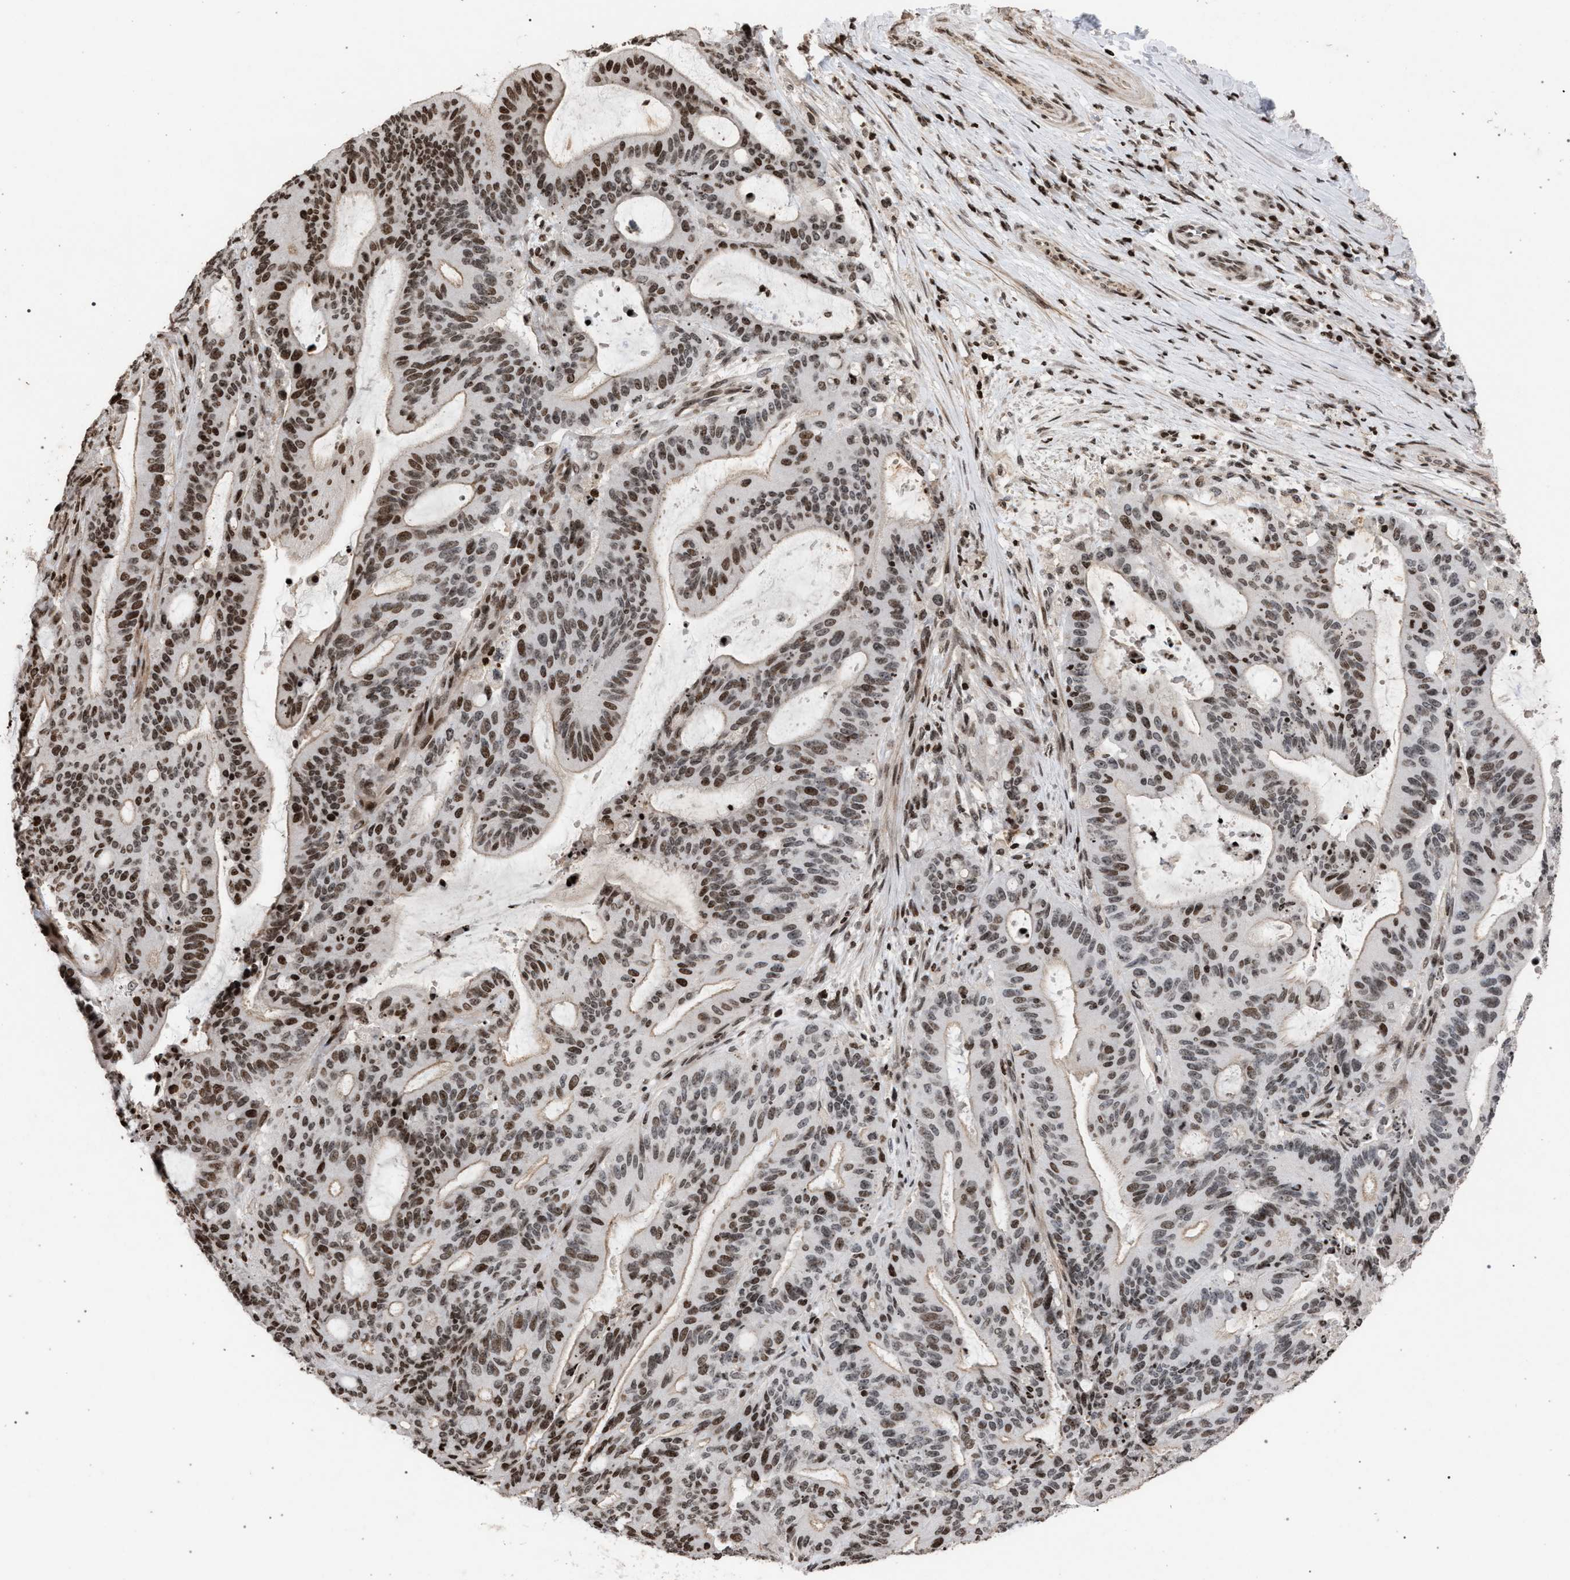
{"staining": {"intensity": "moderate", "quantity": ">75%", "location": "nuclear"}, "tissue": "liver cancer", "cell_type": "Tumor cells", "image_type": "cancer", "snomed": [{"axis": "morphology", "description": "Normal tissue, NOS"}, {"axis": "morphology", "description": "Cholangiocarcinoma"}, {"axis": "topography", "description": "Liver"}, {"axis": "topography", "description": "Peripheral nerve tissue"}], "caption": "Protein staining by IHC shows moderate nuclear expression in approximately >75% of tumor cells in liver cancer.", "gene": "FOXD3", "patient": {"sex": "female", "age": 73}}